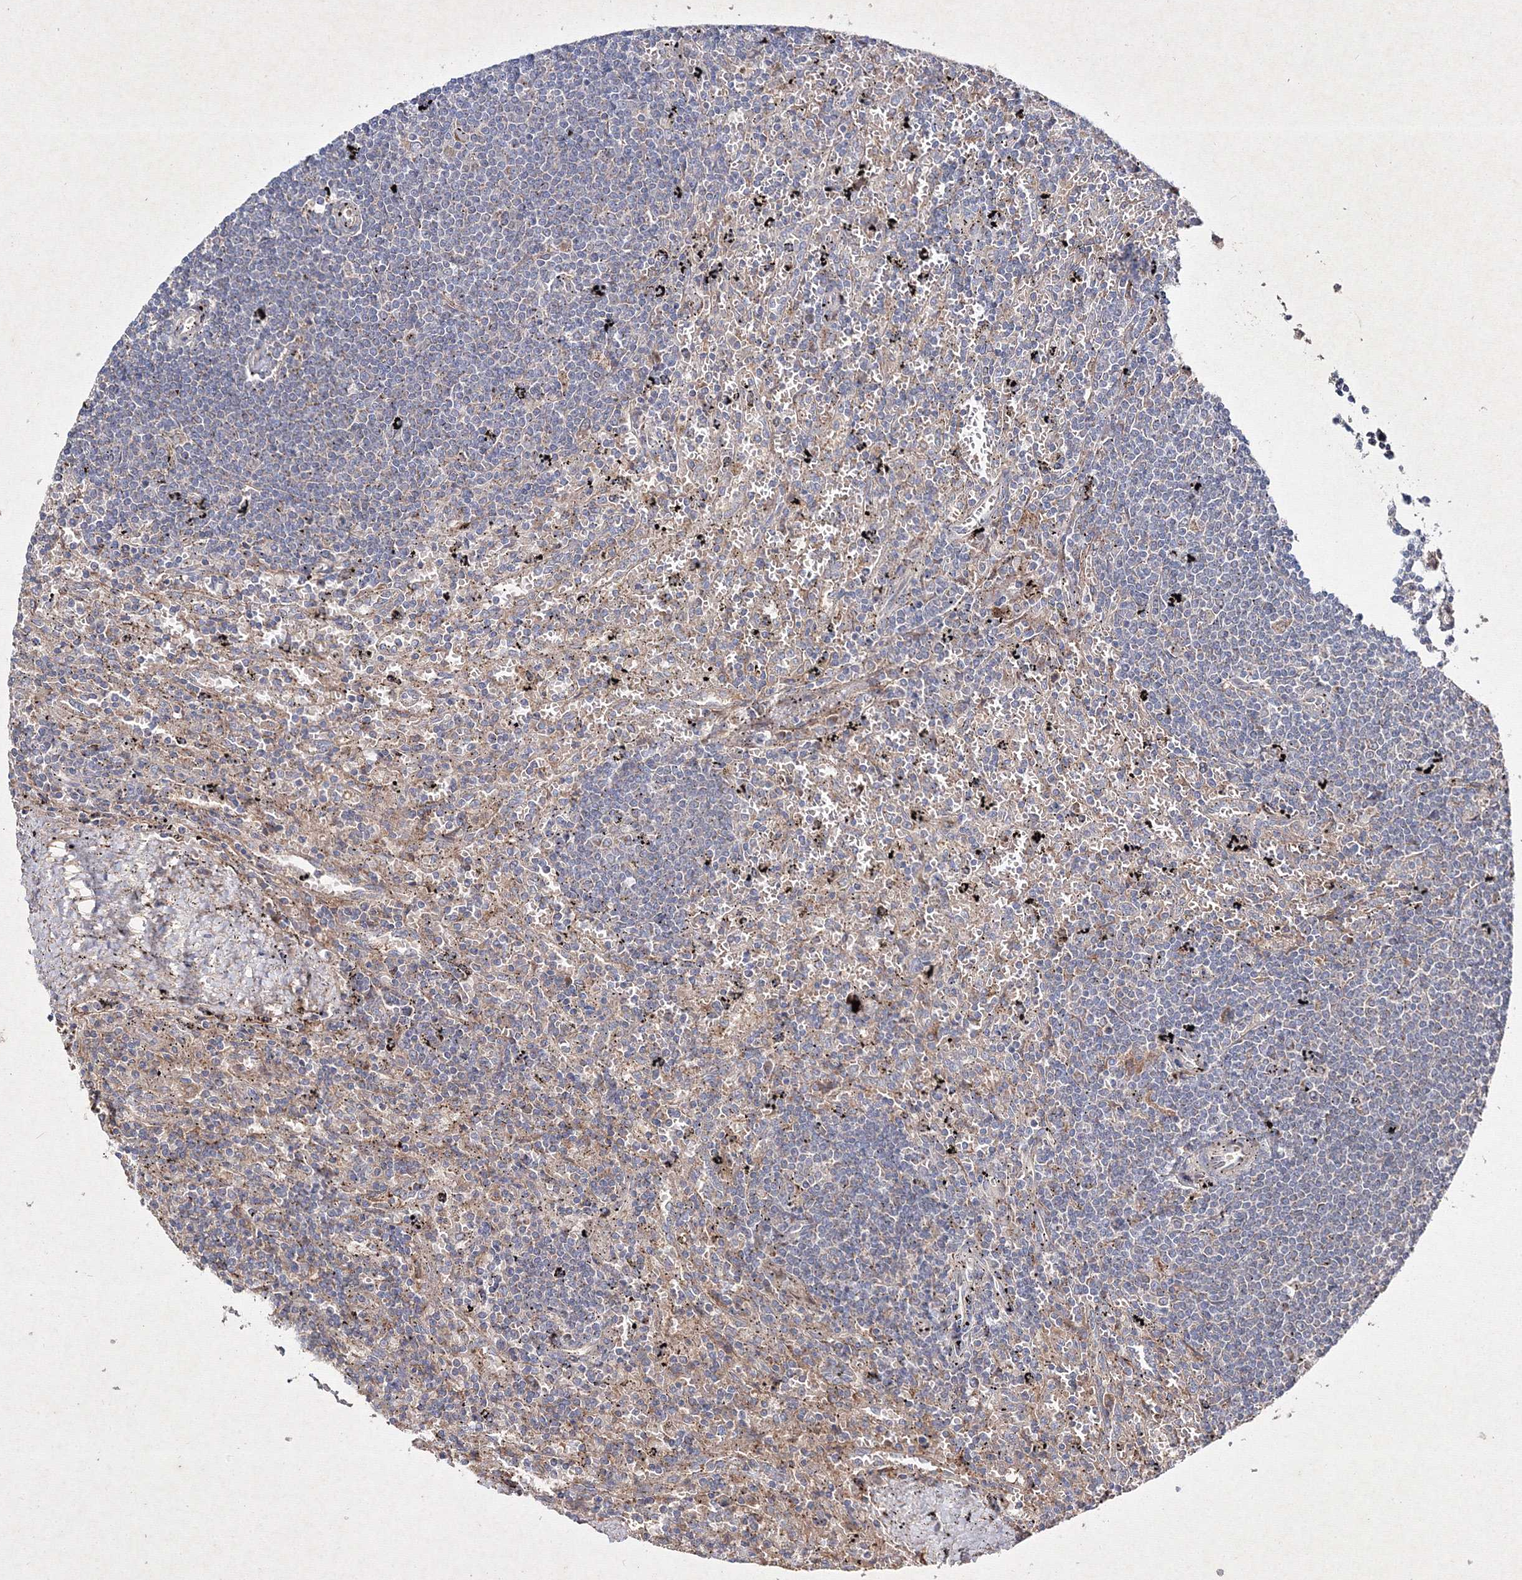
{"staining": {"intensity": "negative", "quantity": "none", "location": "none"}, "tissue": "lymphoma", "cell_type": "Tumor cells", "image_type": "cancer", "snomed": [{"axis": "morphology", "description": "Malignant lymphoma, non-Hodgkin's type, Low grade"}, {"axis": "topography", "description": "Spleen"}], "caption": "The IHC photomicrograph has no significant positivity in tumor cells of lymphoma tissue.", "gene": "GFM1", "patient": {"sex": "male", "age": 76}}